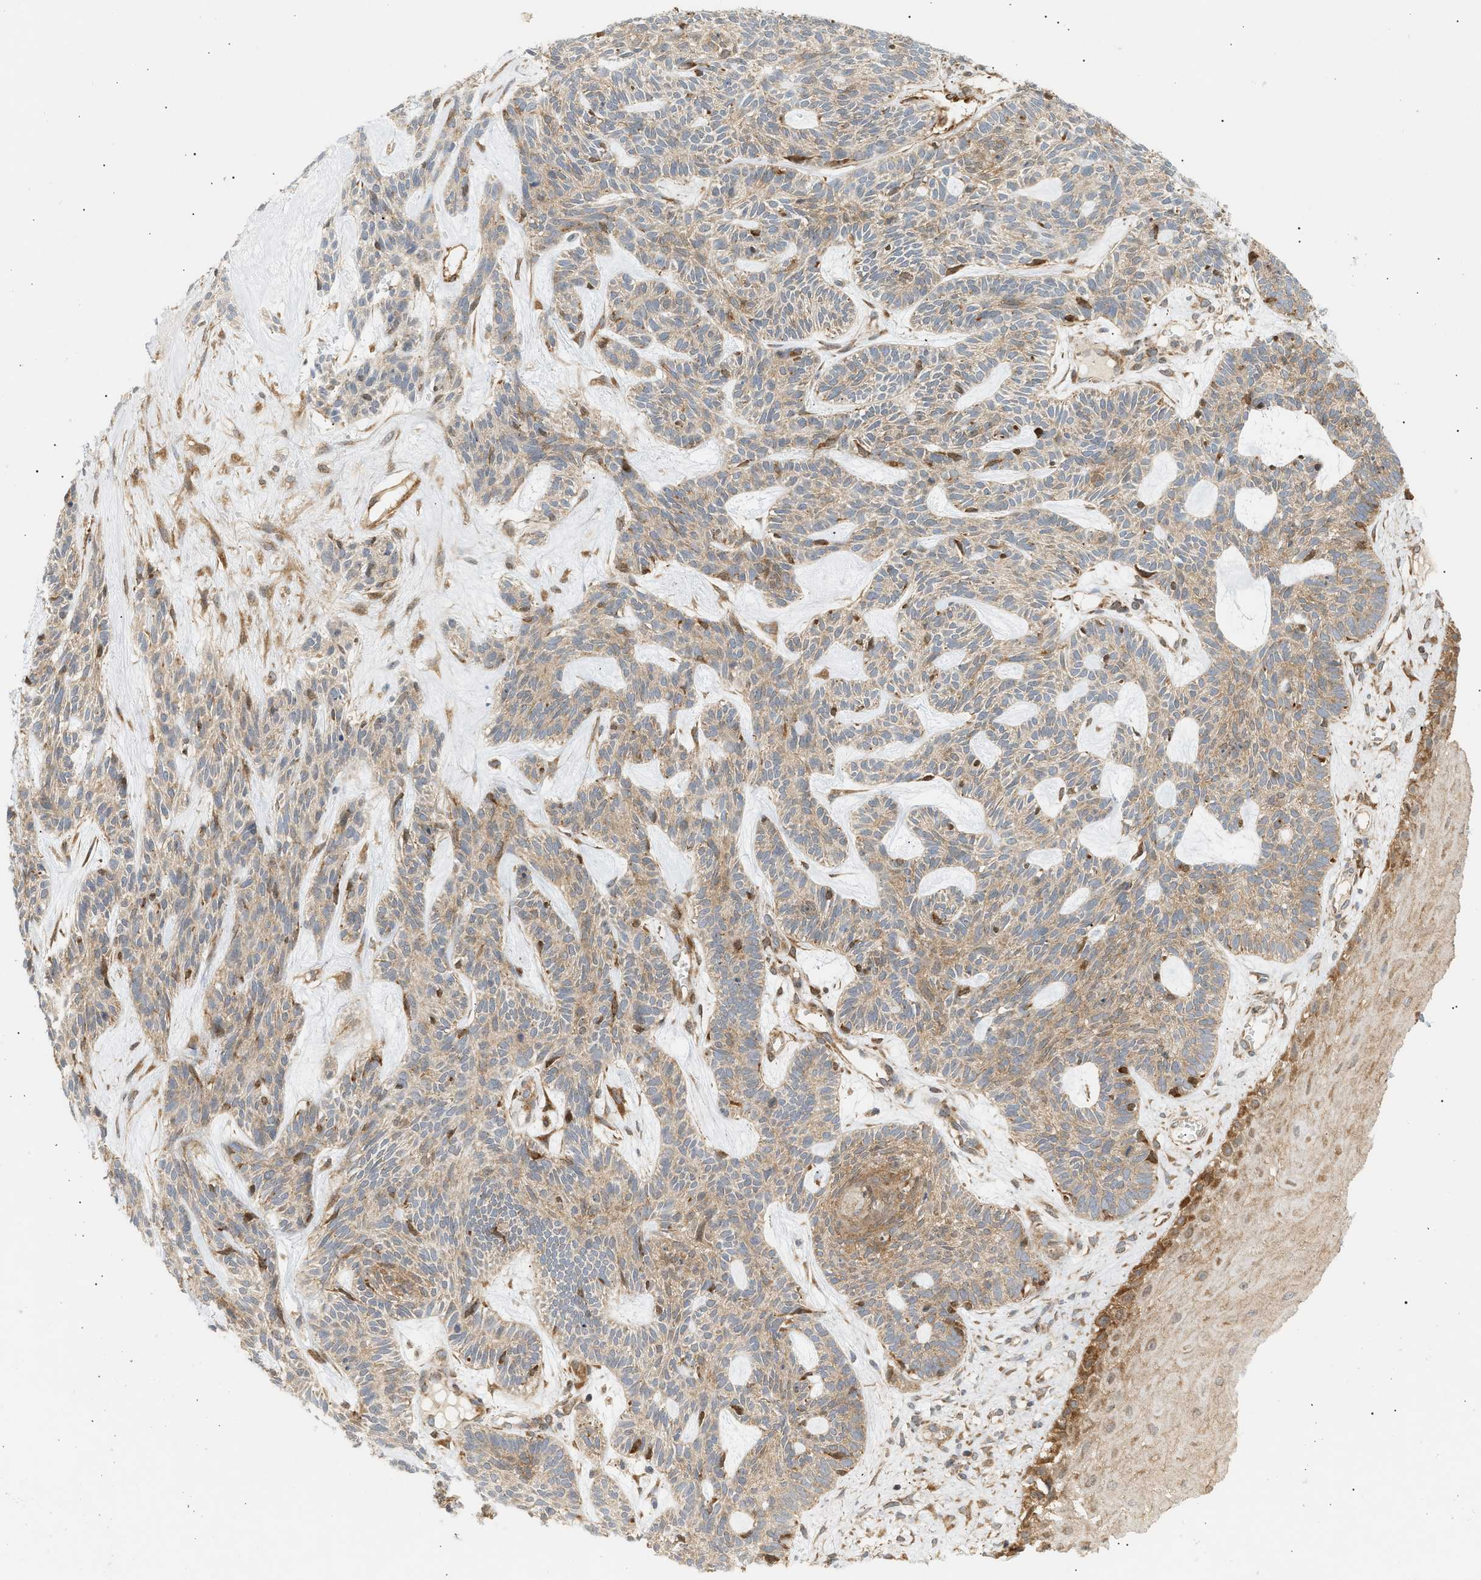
{"staining": {"intensity": "weak", "quantity": ">75%", "location": "cytoplasmic/membranous"}, "tissue": "skin cancer", "cell_type": "Tumor cells", "image_type": "cancer", "snomed": [{"axis": "morphology", "description": "Basal cell carcinoma"}, {"axis": "topography", "description": "Skin"}], "caption": "DAB (3,3'-diaminobenzidine) immunohistochemical staining of skin cancer demonstrates weak cytoplasmic/membranous protein expression in approximately >75% of tumor cells. (Stains: DAB (3,3'-diaminobenzidine) in brown, nuclei in blue, Microscopy: brightfield microscopy at high magnification).", "gene": "SHC1", "patient": {"sex": "male", "age": 67}}